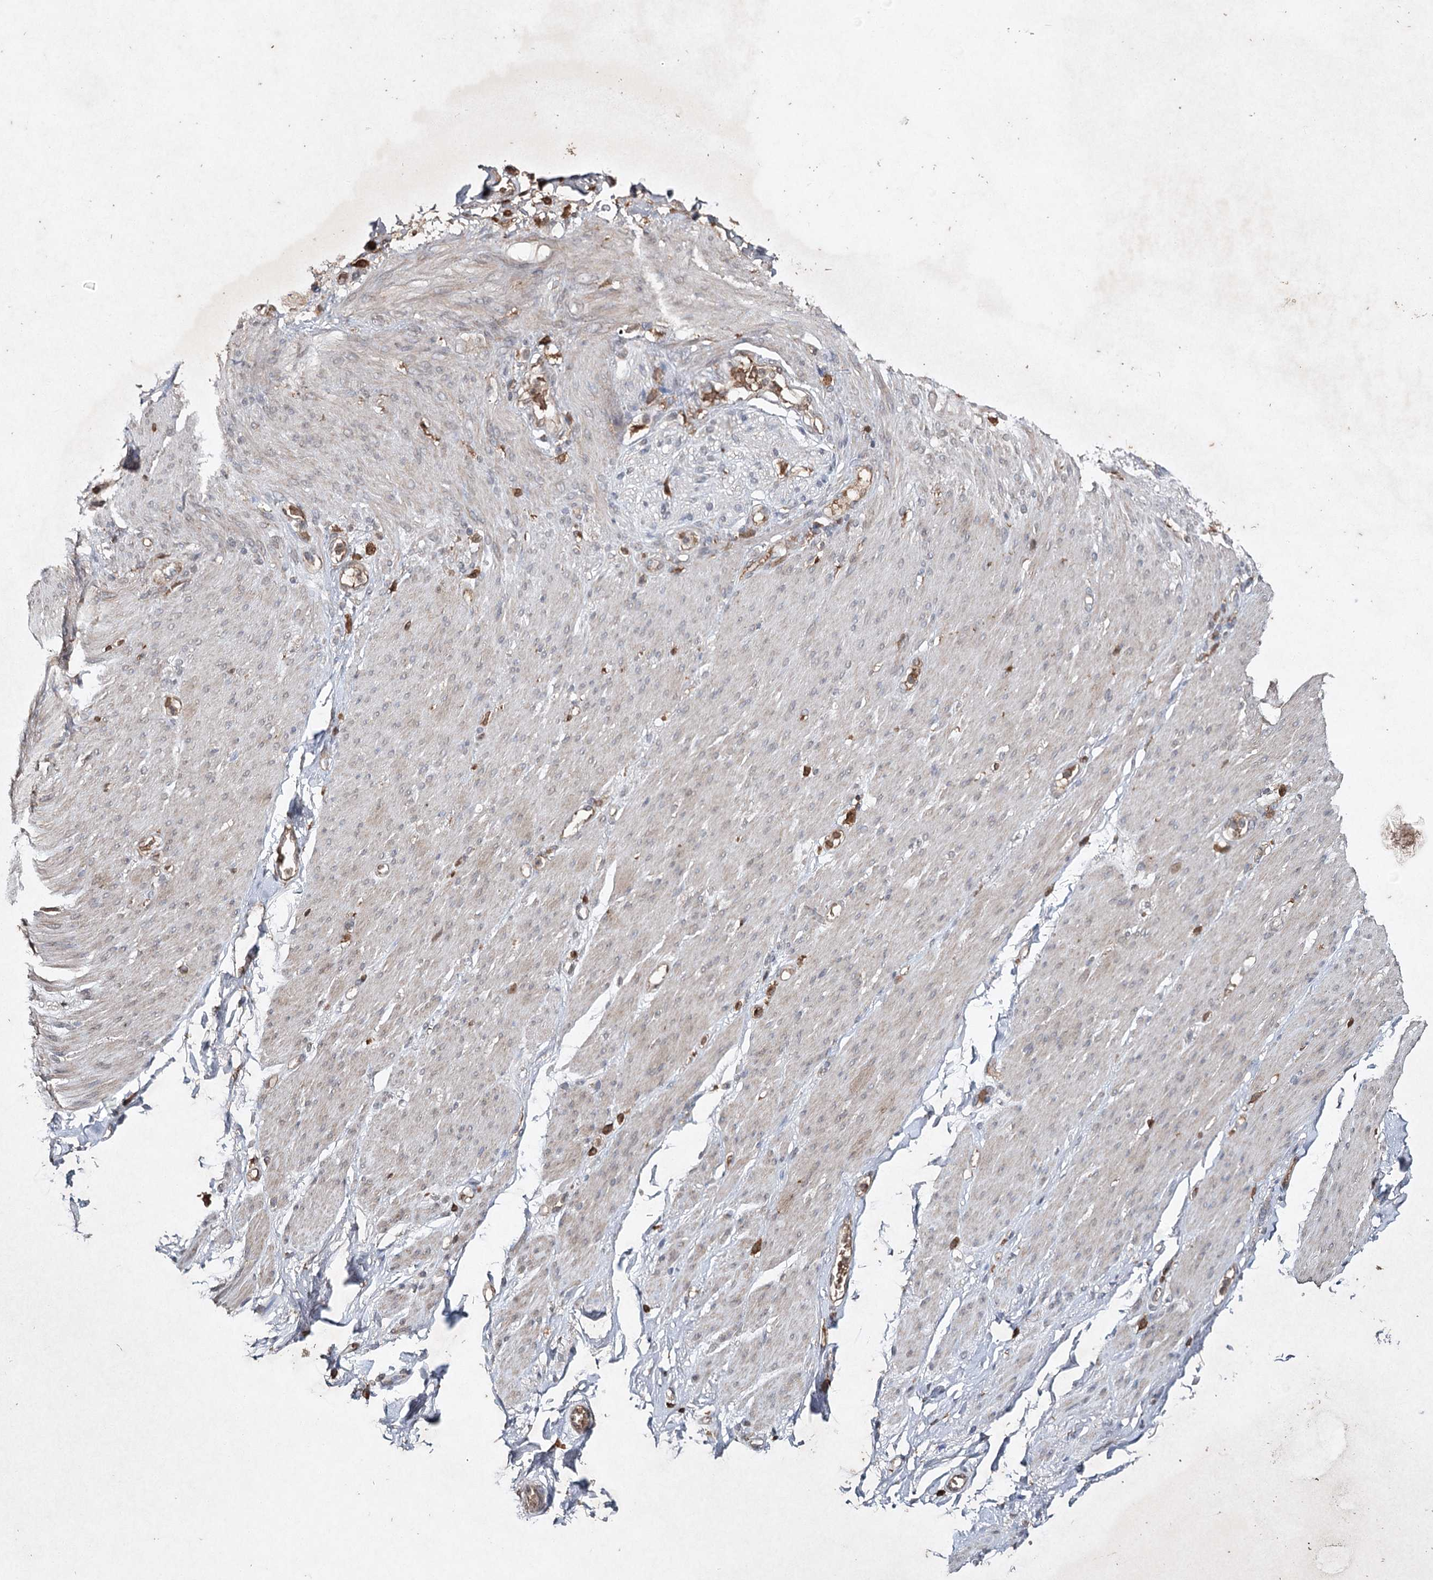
{"staining": {"intensity": "moderate", "quantity": "25%-75%", "location": "cytoplasmic/membranous"}, "tissue": "adipose tissue", "cell_type": "Adipocytes", "image_type": "normal", "snomed": [{"axis": "morphology", "description": "Normal tissue, NOS"}, {"axis": "topography", "description": "Colon"}, {"axis": "topography", "description": "Peripheral nerve tissue"}], "caption": "Benign adipose tissue reveals moderate cytoplasmic/membranous staining in approximately 25%-75% of adipocytes, visualized by immunohistochemistry.", "gene": "CYP2B6", "patient": {"sex": "female", "age": 61}}